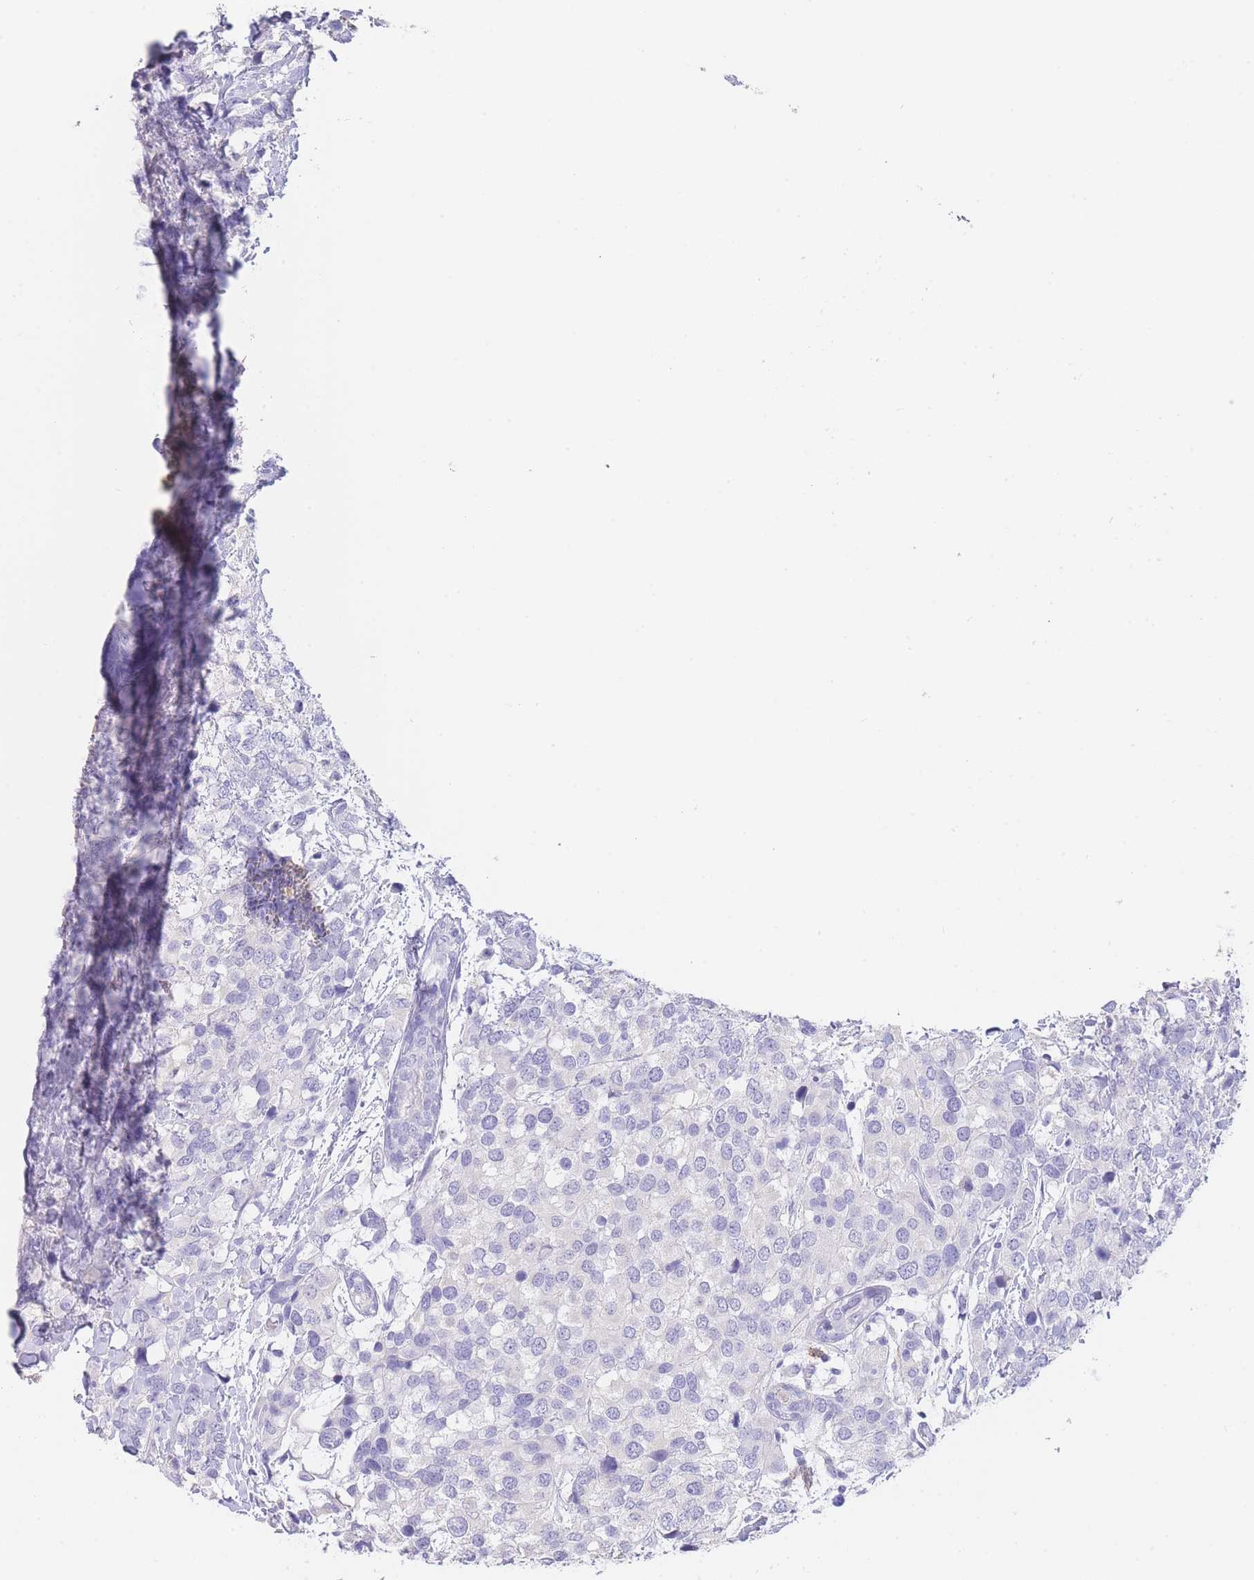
{"staining": {"intensity": "negative", "quantity": "none", "location": "none"}, "tissue": "breast cancer", "cell_type": "Tumor cells", "image_type": "cancer", "snomed": [{"axis": "morphology", "description": "Lobular carcinoma"}, {"axis": "topography", "description": "Breast"}], "caption": "Tumor cells are negative for protein expression in human breast cancer.", "gene": "CD37", "patient": {"sex": "female", "age": 59}}